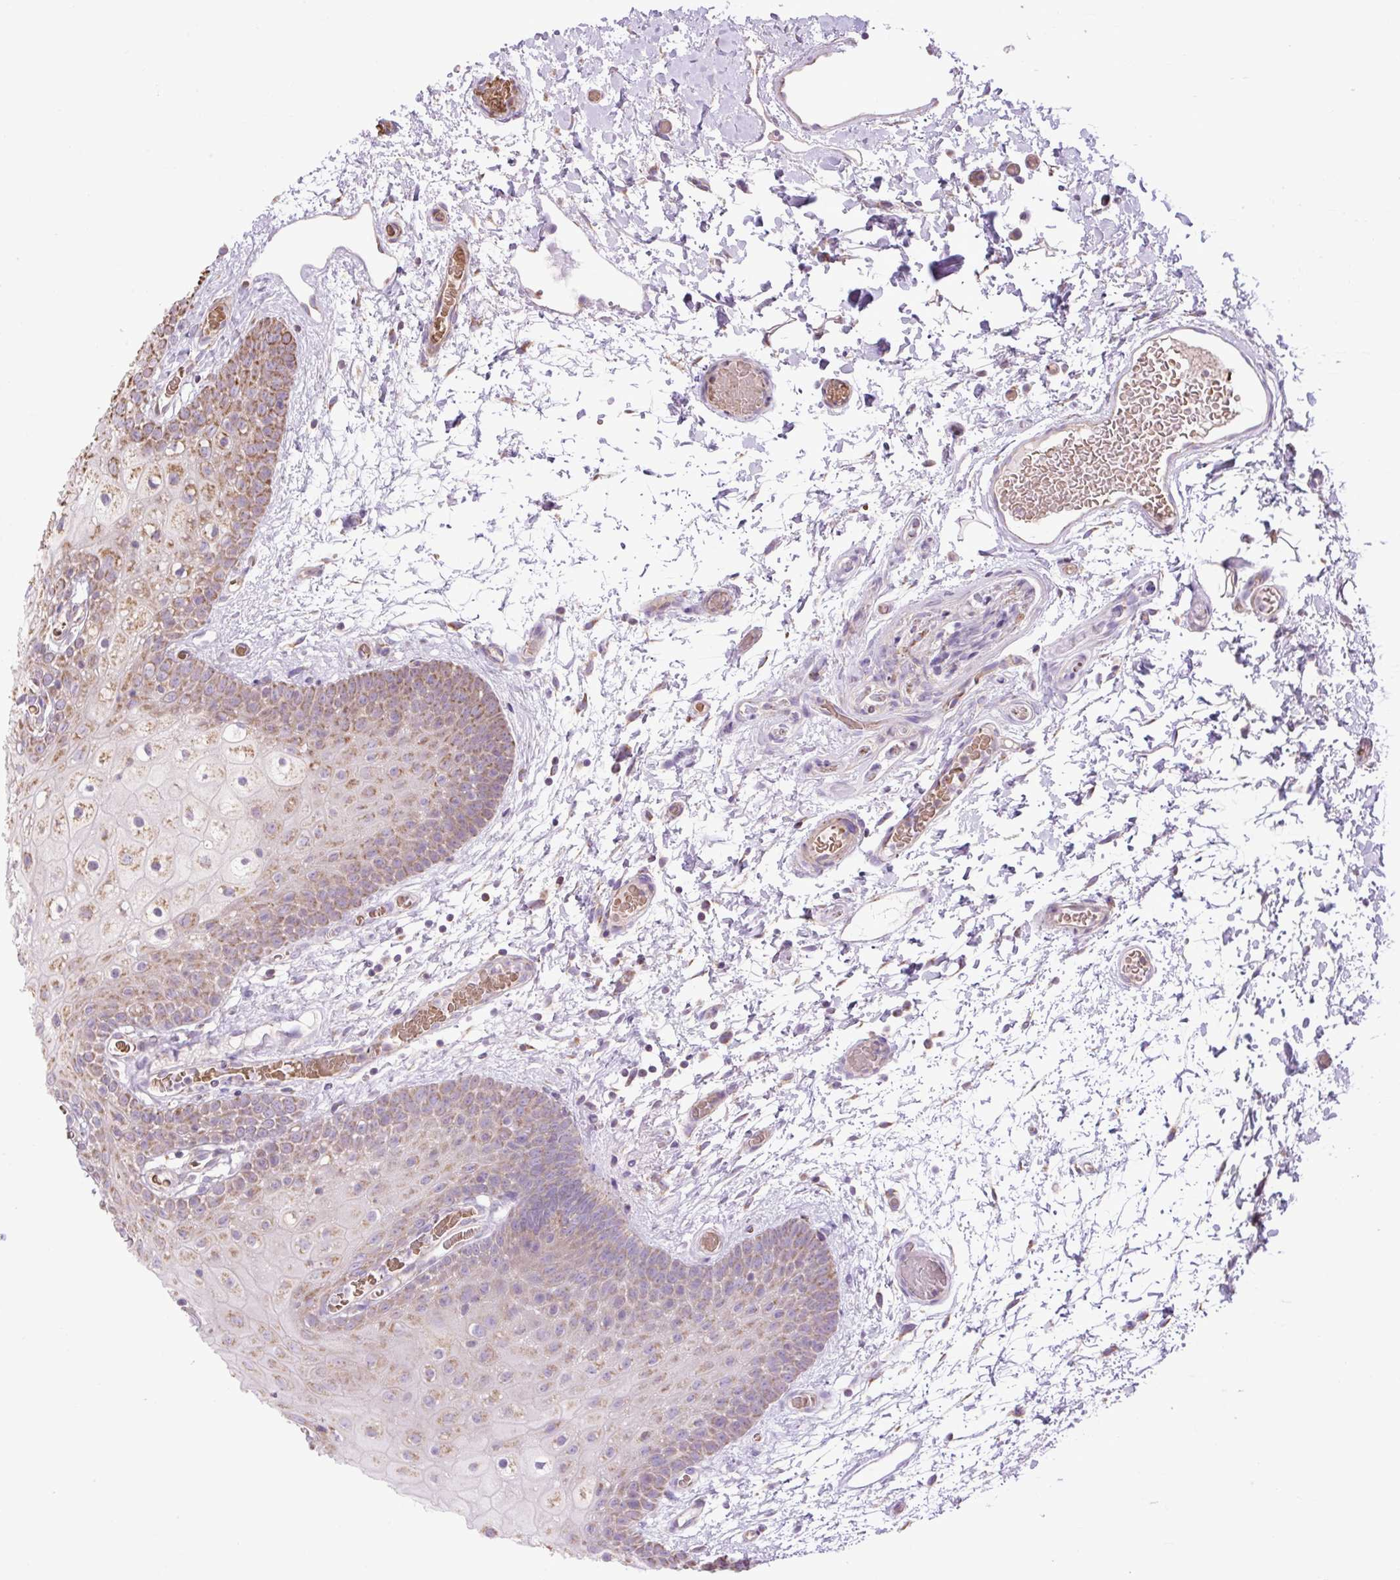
{"staining": {"intensity": "moderate", "quantity": "25%-75%", "location": "cytoplasmic/membranous"}, "tissue": "oral mucosa", "cell_type": "Squamous epithelial cells", "image_type": "normal", "snomed": [{"axis": "morphology", "description": "Normal tissue, NOS"}, {"axis": "morphology", "description": "Squamous cell carcinoma, NOS"}, {"axis": "topography", "description": "Oral tissue"}, {"axis": "topography", "description": "Tounge, NOS"}, {"axis": "topography", "description": "Head-Neck"}], "caption": "Immunohistochemical staining of benign oral mucosa reveals medium levels of moderate cytoplasmic/membranous positivity in approximately 25%-75% of squamous epithelial cells. The protein is shown in brown color, while the nuclei are stained blue.", "gene": "PLCG1", "patient": {"sex": "male", "age": 76}}